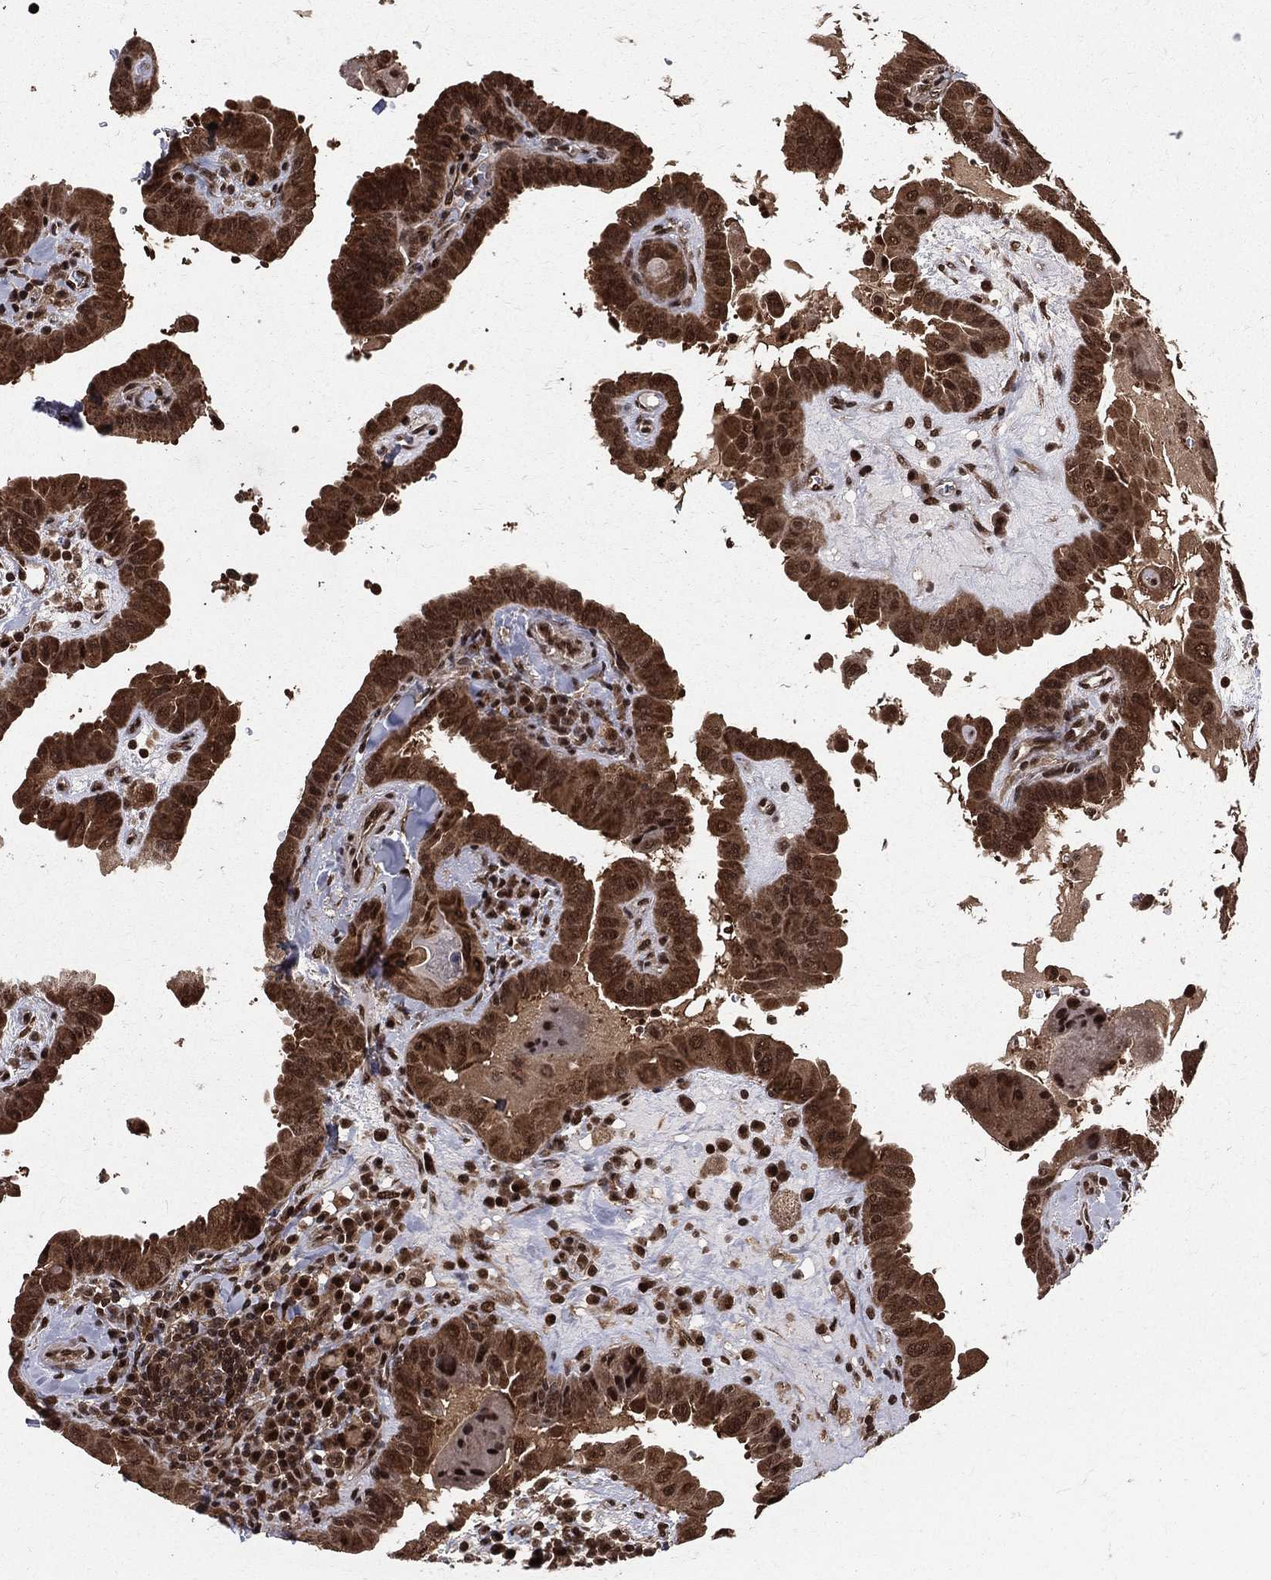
{"staining": {"intensity": "moderate", "quantity": ">75%", "location": "cytoplasmic/membranous,nuclear"}, "tissue": "thyroid cancer", "cell_type": "Tumor cells", "image_type": "cancer", "snomed": [{"axis": "morphology", "description": "Papillary adenocarcinoma, NOS"}, {"axis": "topography", "description": "Thyroid gland"}], "caption": "Immunohistochemistry (DAB (3,3'-diaminobenzidine)) staining of thyroid cancer reveals moderate cytoplasmic/membranous and nuclear protein expression in approximately >75% of tumor cells.", "gene": "COPS4", "patient": {"sex": "female", "age": 37}}